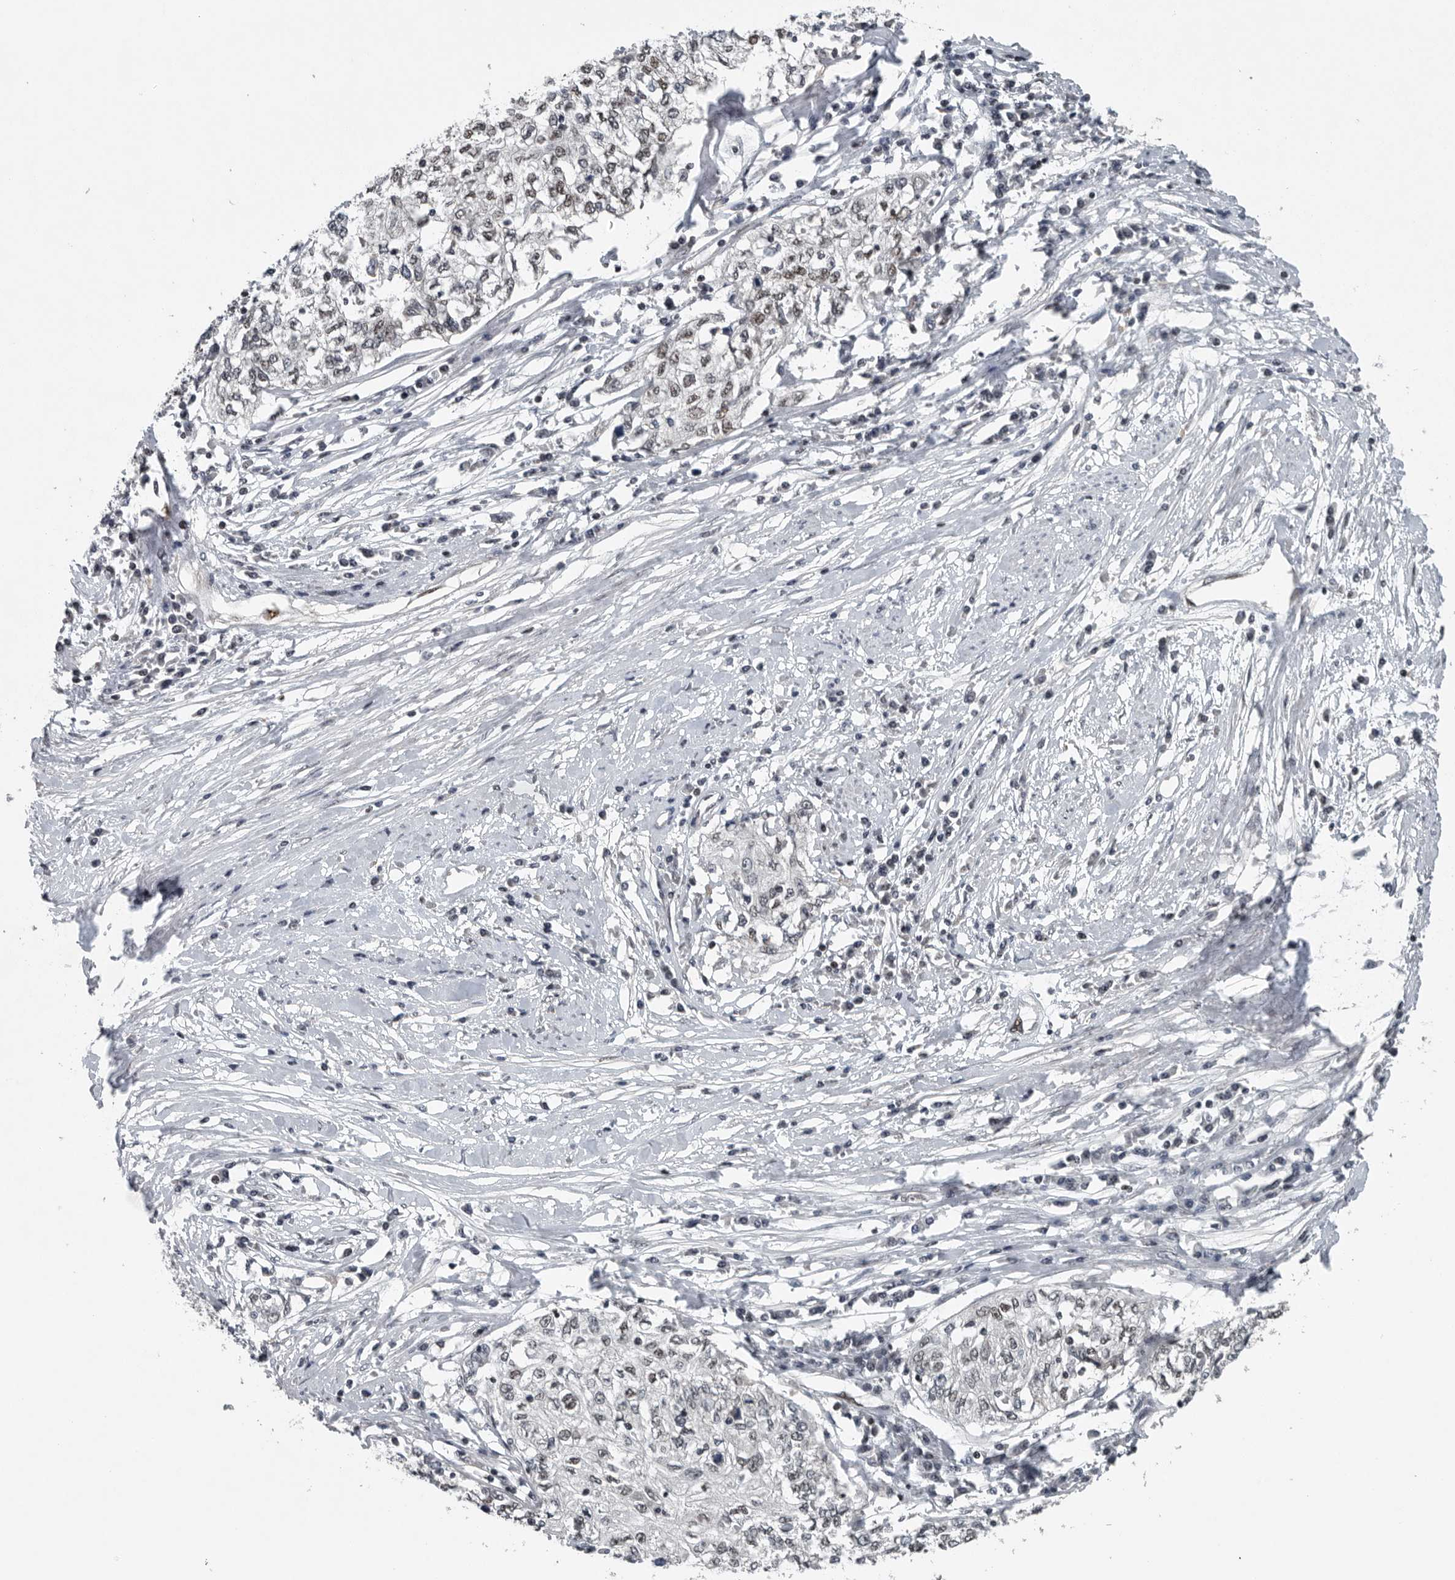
{"staining": {"intensity": "weak", "quantity": "<25%", "location": "nuclear"}, "tissue": "cervical cancer", "cell_type": "Tumor cells", "image_type": "cancer", "snomed": [{"axis": "morphology", "description": "Squamous cell carcinoma, NOS"}, {"axis": "topography", "description": "Cervix"}], "caption": "Micrograph shows no protein staining in tumor cells of squamous cell carcinoma (cervical) tissue.", "gene": "SENP7", "patient": {"sex": "female", "age": 57}}